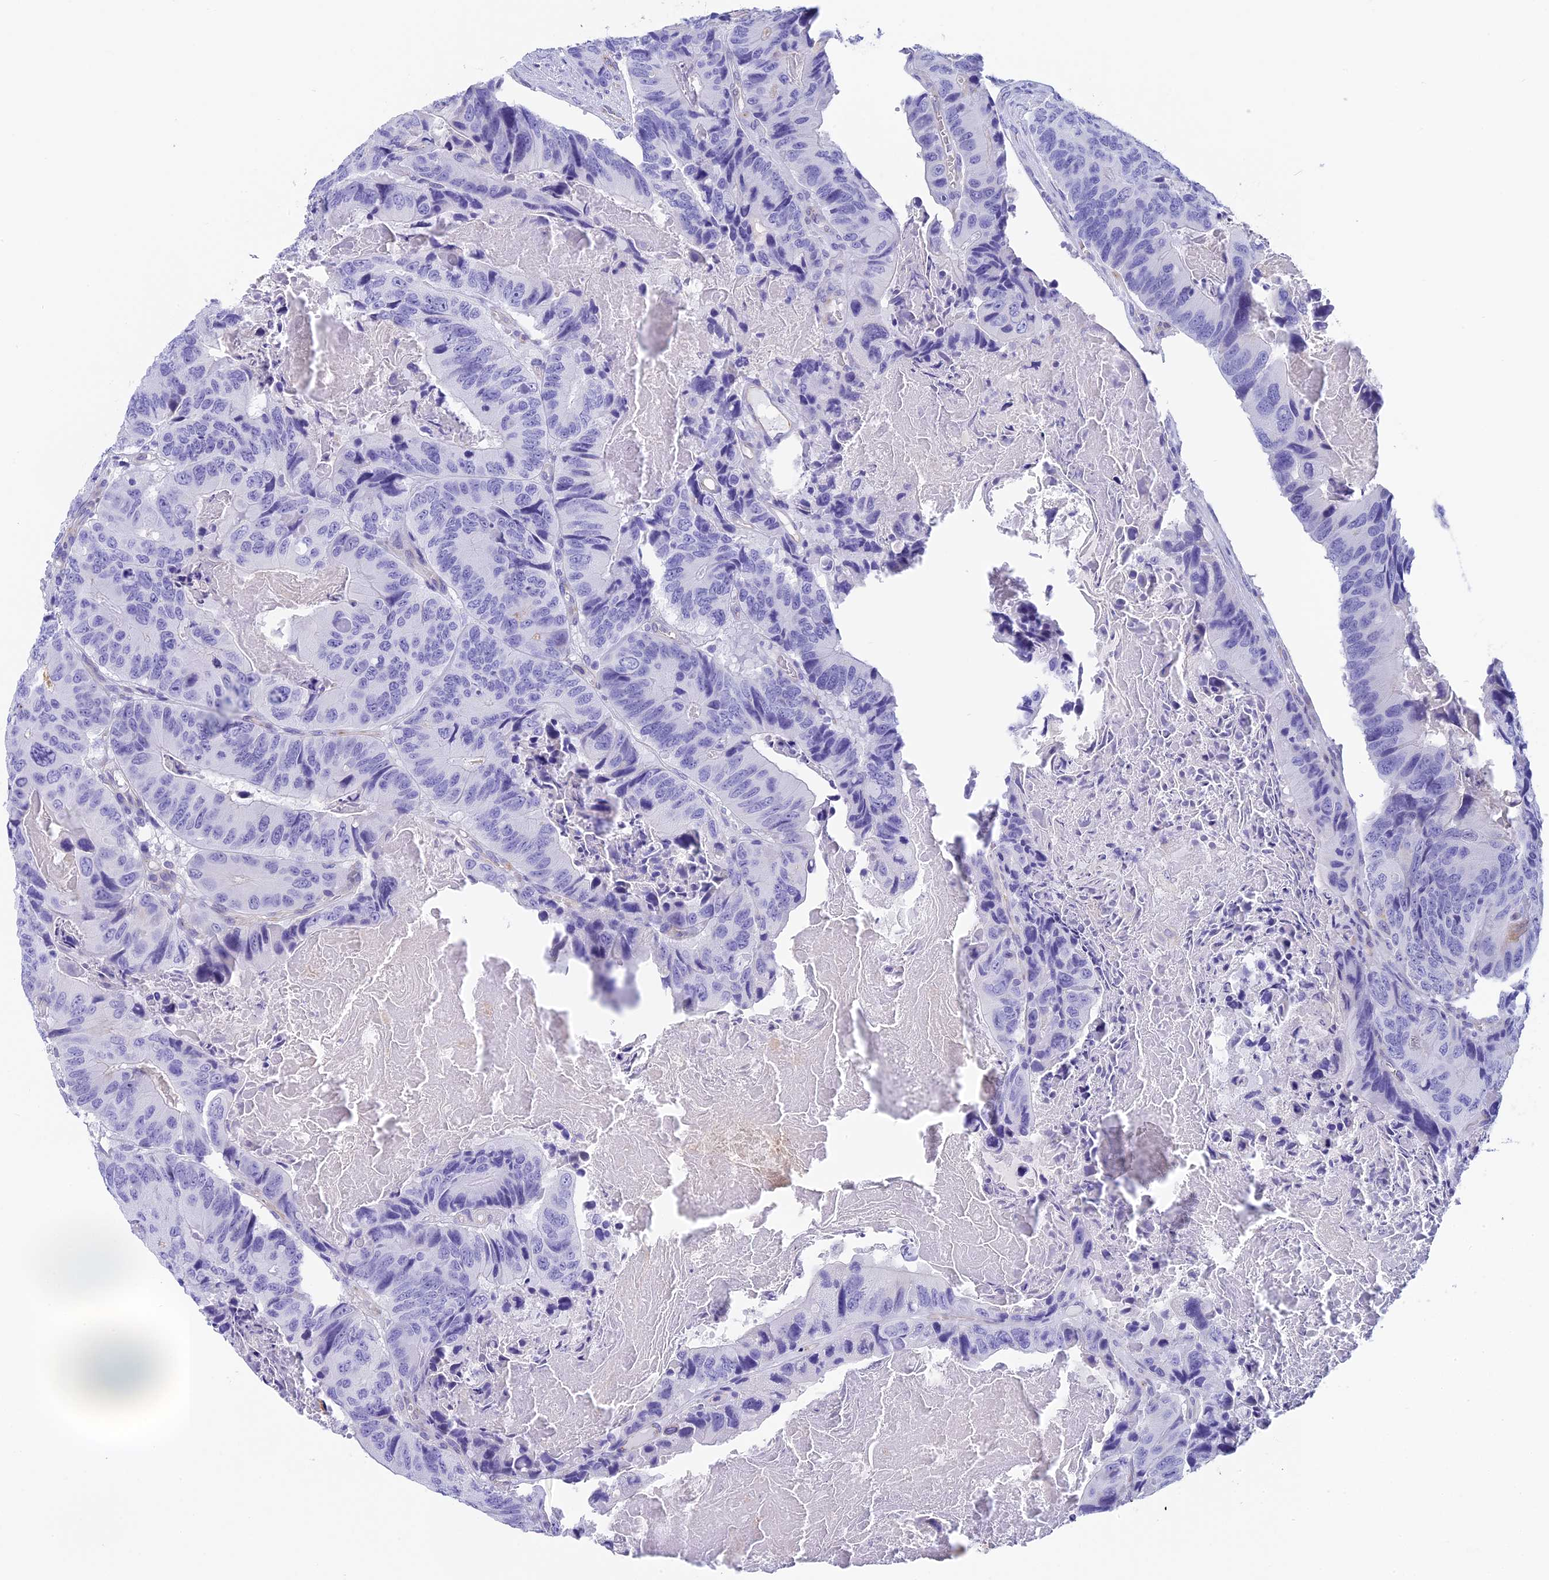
{"staining": {"intensity": "negative", "quantity": "none", "location": "none"}, "tissue": "colorectal cancer", "cell_type": "Tumor cells", "image_type": "cancer", "snomed": [{"axis": "morphology", "description": "Adenocarcinoma, NOS"}, {"axis": "topography", "description": "Colon"}], "caption": "Immunohistochemistry (IHC) of human colorectal adenocarcinoma shows no staining in tumor cells.", "gene": "TACSTD2", "patient": {"sex": "male", "age": 84}}